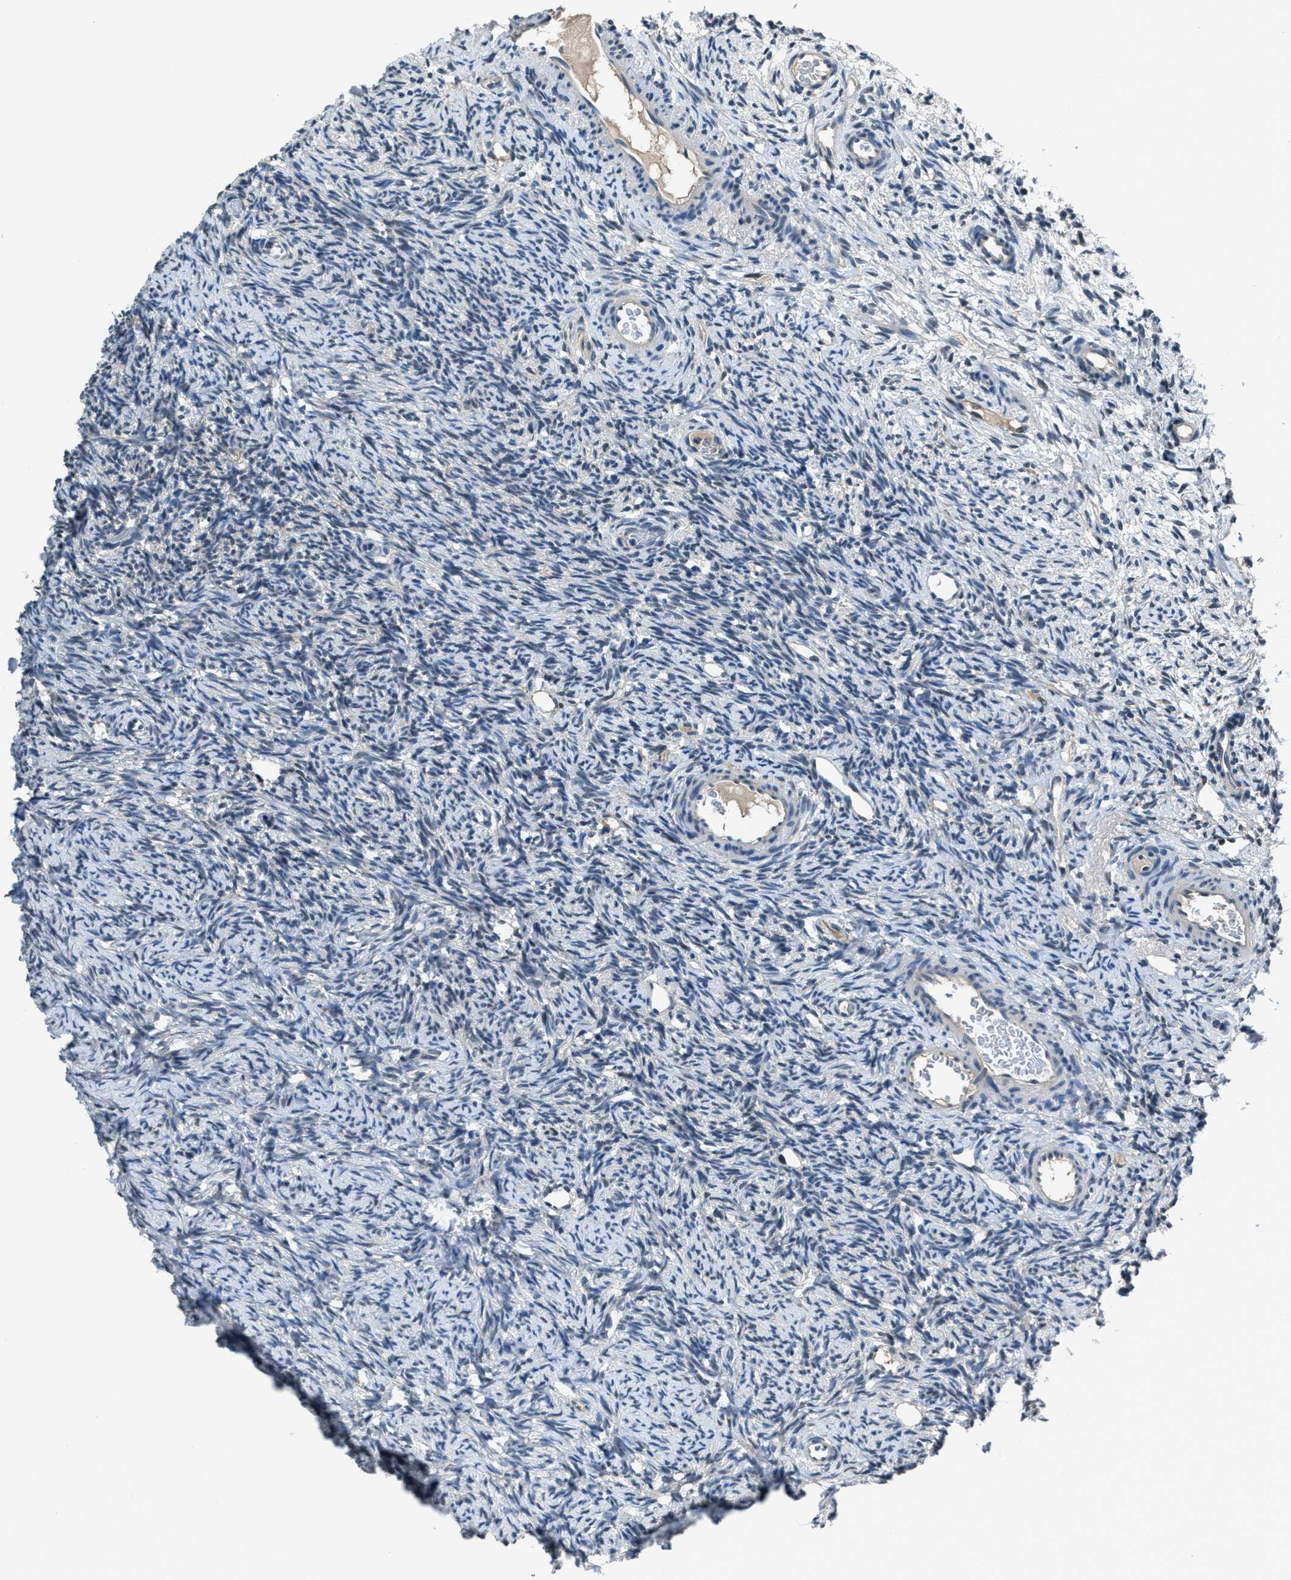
{"staining": {"intensity": "negative", "quantity": "none", "location": "none"}, "tissue": "ovary", "cell_type": "Ovarian stroma cells", "image_type": "normal", "snomed": [{"axis": "morphology", "description": "Normal tissue, NOS"}, {"axis": "topography", "description": "Ovary"}], "caption": "A photomicrograph of ovary stained for a protein reveals no brown staining in ovarian stroma cells.", "gene": "DUSP19", "patient": {"sex": "female", "age": 33}}